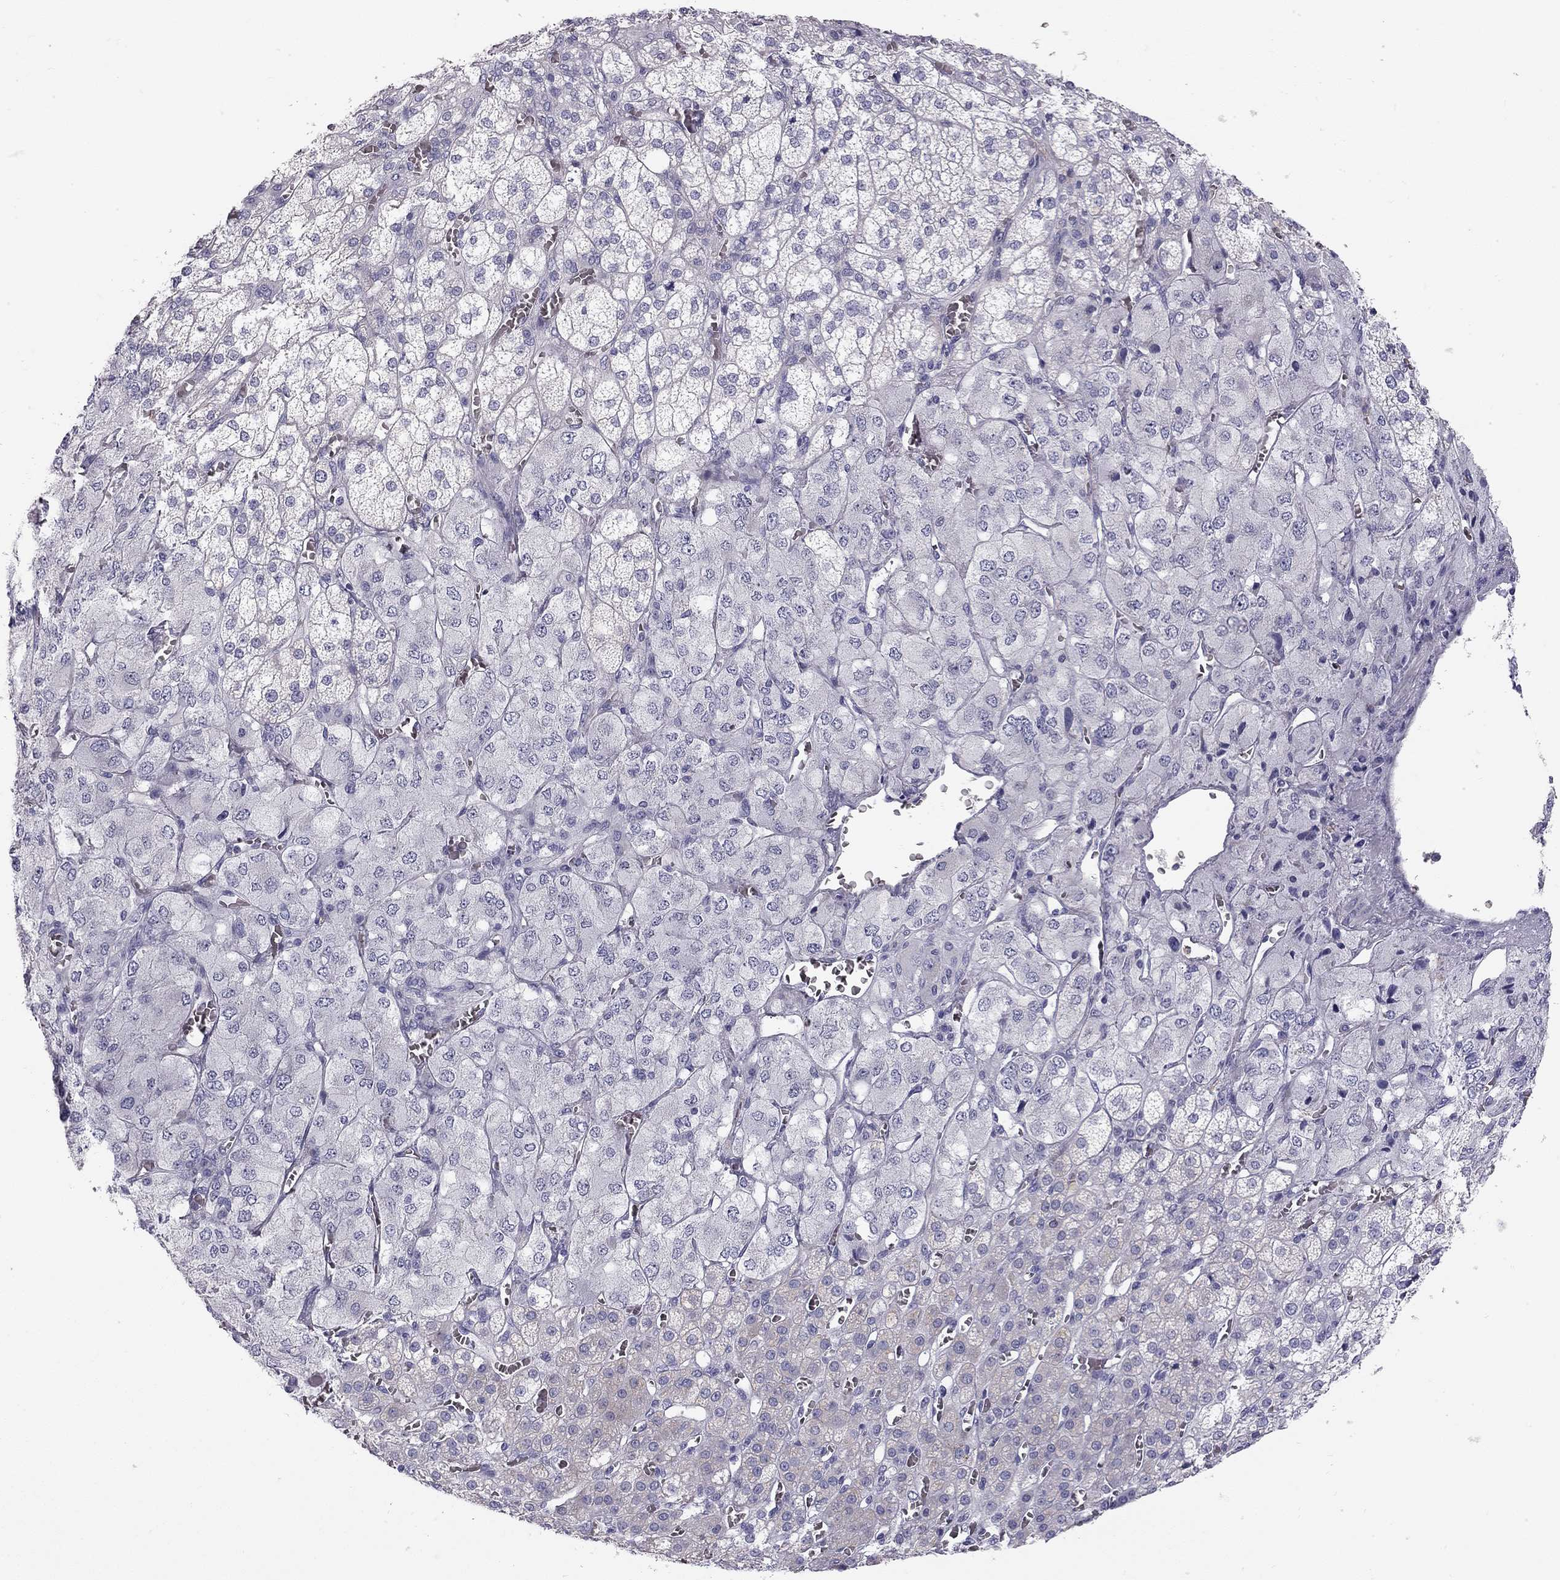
{"staining": {"intensity": "negative", "quantity": "none", "location": "none"}, "tissue": "adrenal gland", "cell_type": "Glandular cells", "image_type": "normal", "snomed": [{"axis": "morphology", "description": "Normal tissue, NOS"}, {"axis": "topography", "description": "Adrenal gland"}], "caption": "Protein analysis of normal adrenal gland shows no significant expression in glandular cells. (Brightfield microscopy of DAB immunohistochemistry at high magnification).", "gene": "TDRD6", "patient": {"sex": "female", "age": 60}}